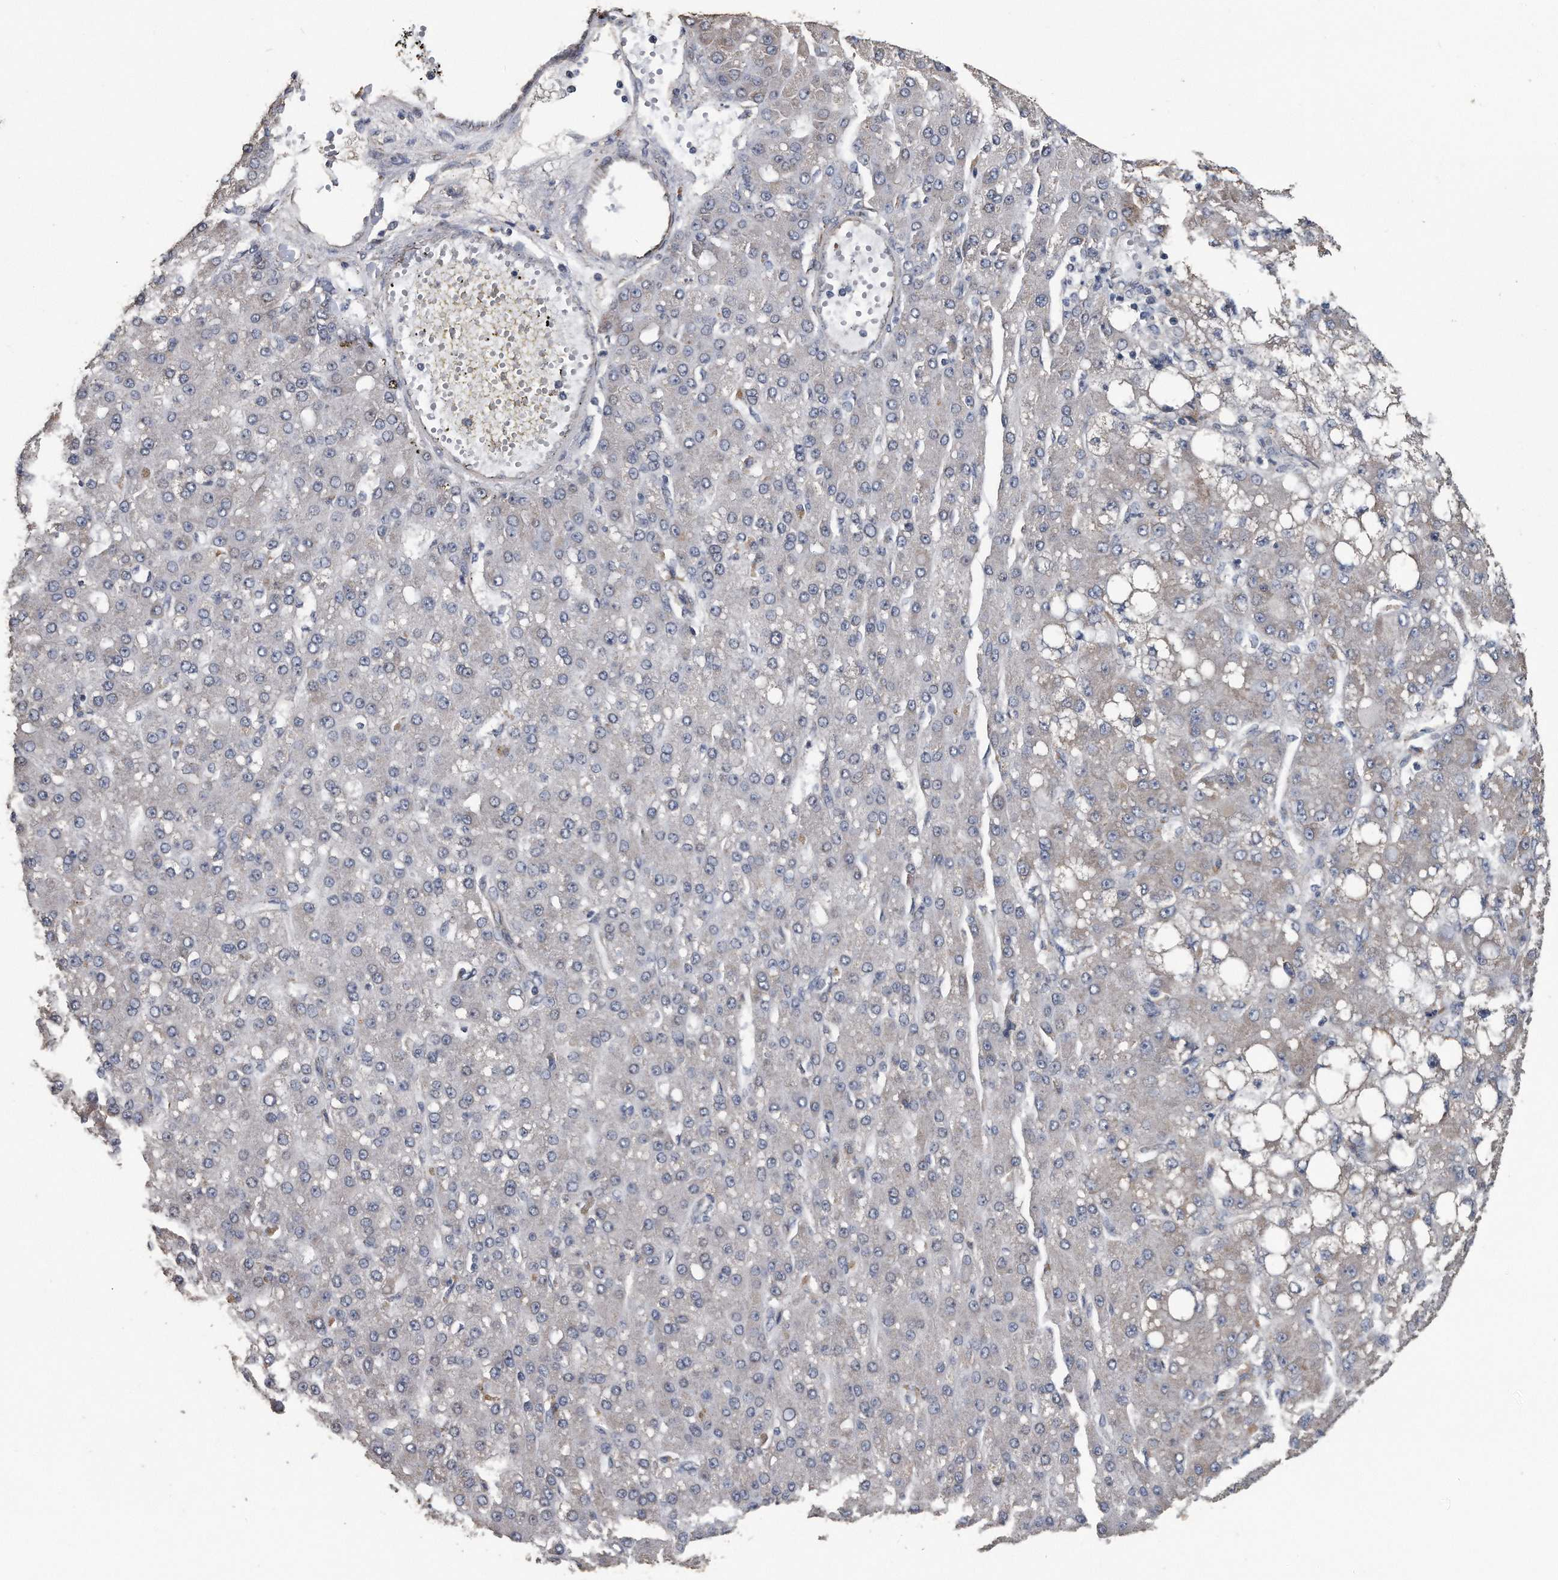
{"staining": {"intensity": "negative", "quantity": "none", "location": "none"}, "tissue": "liver cancer", "cell_type": "Tumor cells", "image_type": "cancer", "snomed": [{"axis": "morphology", "description": "Carcinoma, Hepatocellular, NOS"}, {"axis": "topography", "description": "Liver"}], "caption": "Liver hepatocellular carcinoma stained for a protein using immunohistochemistry exhibits no expression tumor cells.", "gene": "PCLO", "patient": {"sex": "male", "age": 67}}